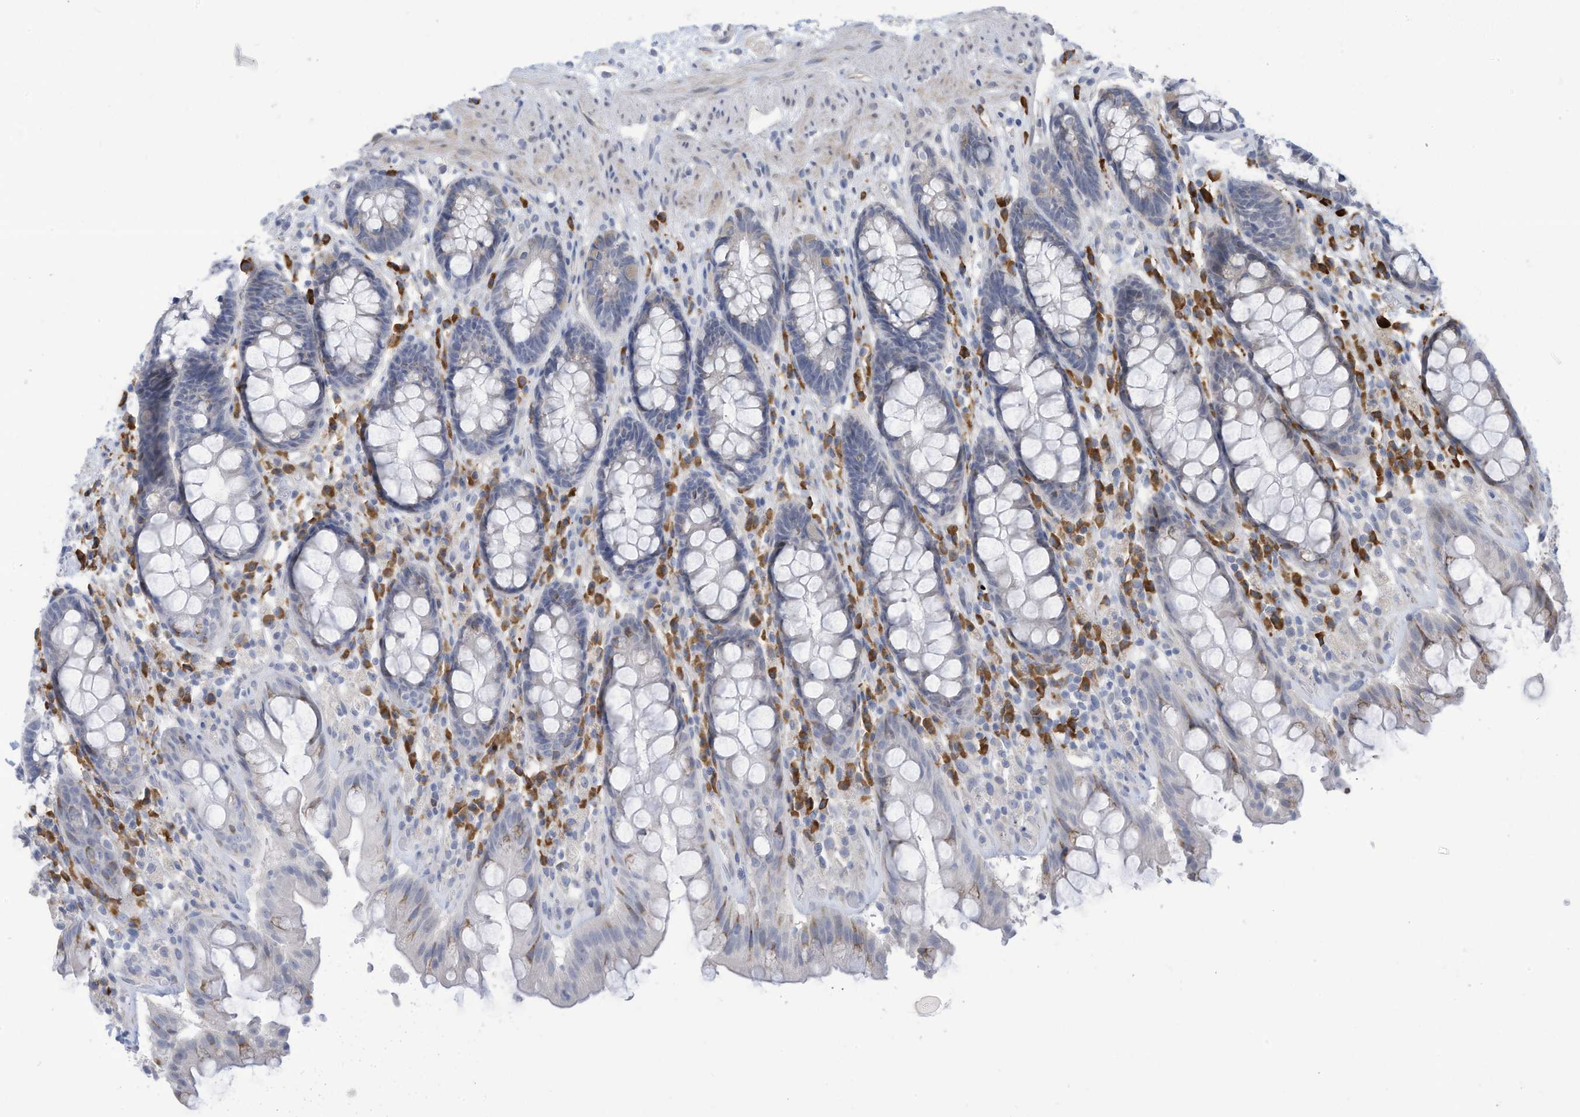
{"staining": {"intensity": "negative", "quantity": "none", "location": "none"}, "tissue": "rectum", "cell_type": "Glandular cells", "image_type": "normal", "snomed": [{"axis": "morphology", "description": "Normal tissue, NOS"}, {"axis": "topography", "description": "Rectum"}], "caption": "Immunohistochemistry (IHC) micrograph of unremarkable rectum: rectum stained with DAB (3,3'-diaminobenzidine) displays no significant protein positivity in glandular cells.", "gene": "ZNF292", "patient": {"sex": "male", "age": 64}}